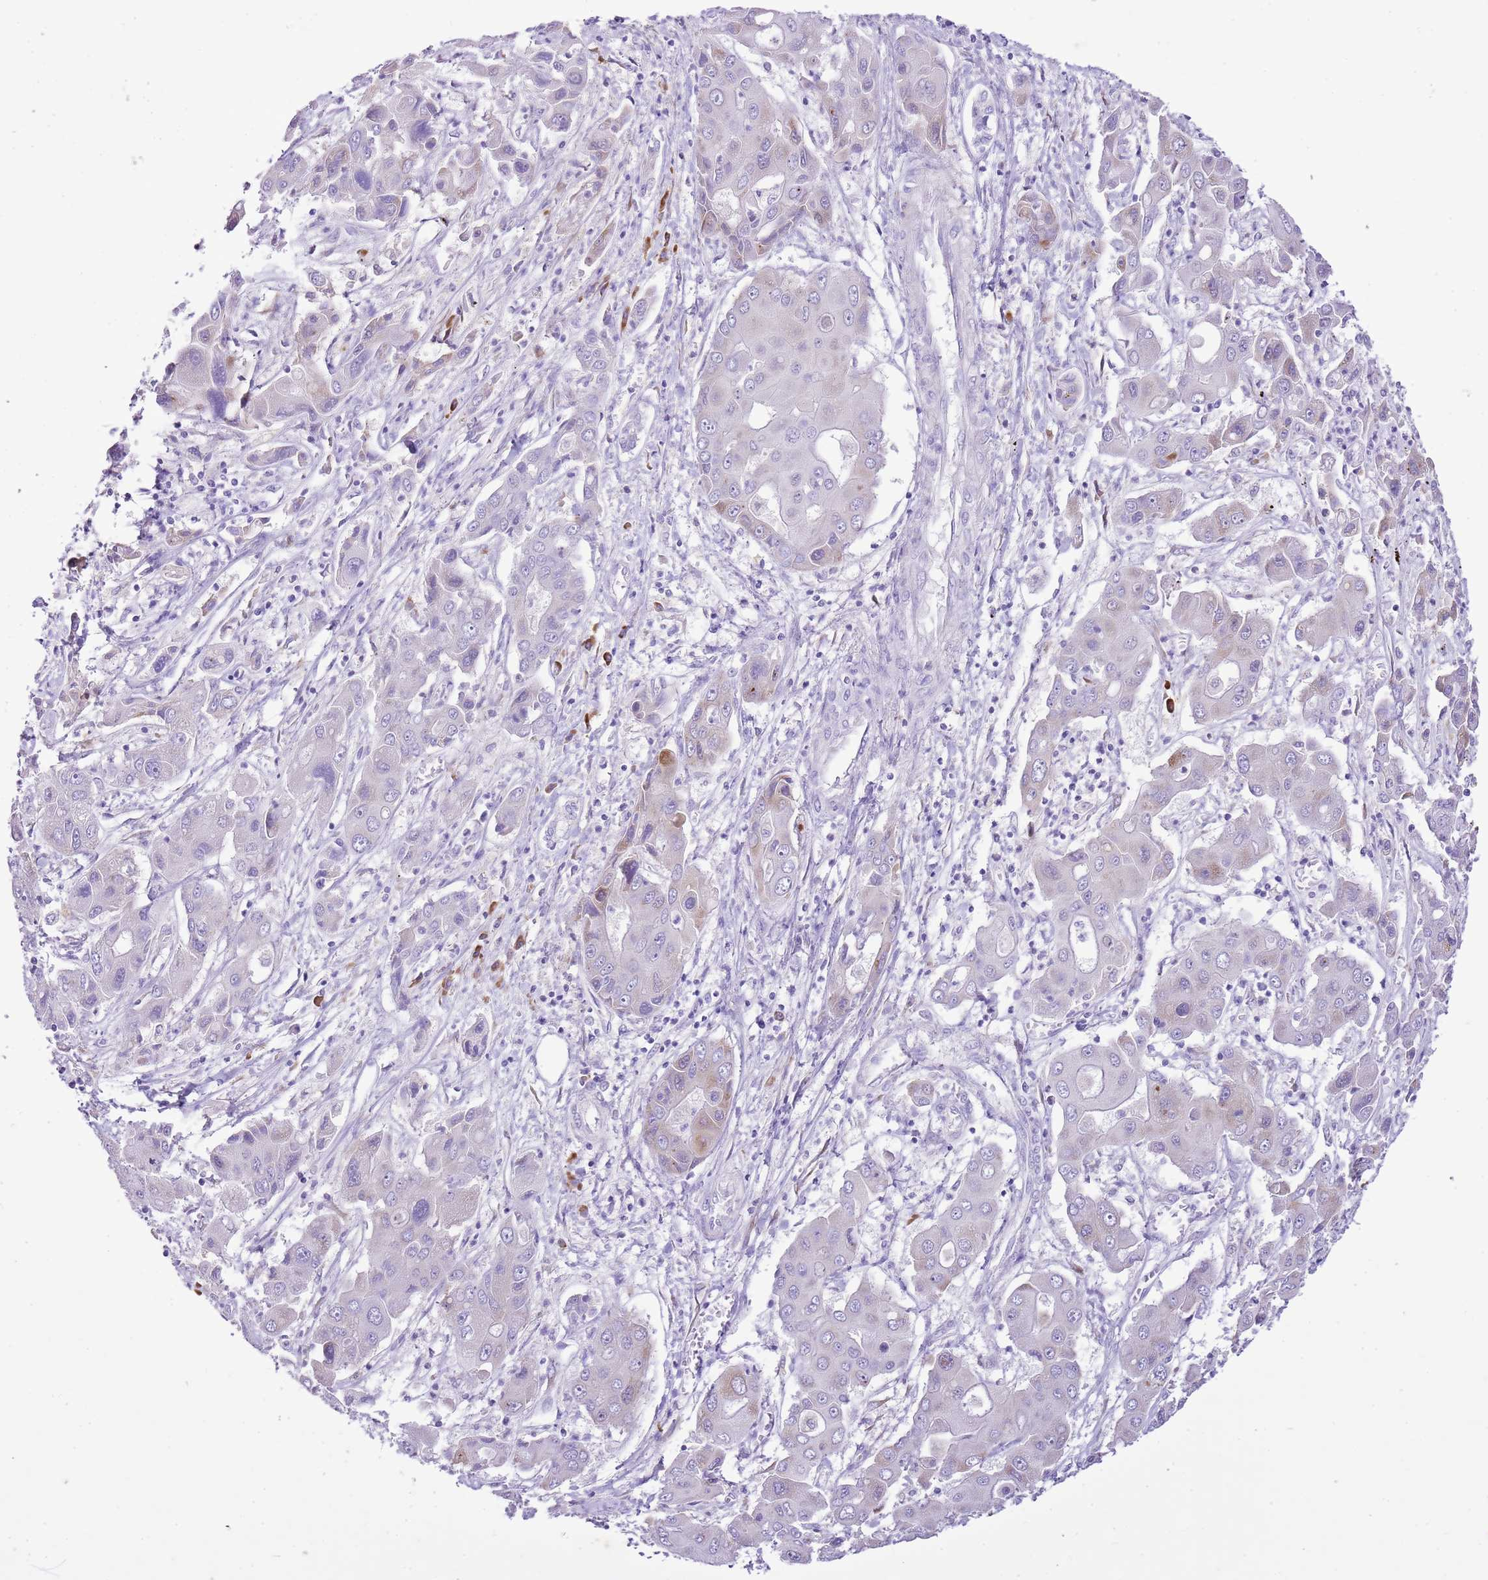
{"staining": {"intensity": "weak", "quantity": "<25%", "location": "cytoplasmic/membranous"}, "tissue": "liver cancer", "cell_type": "Tumor cells", "image_type": "cancer", "snomed": [{"axis": "morphology", "description": "Cholangiocarcinoma"}, {"axis": "topography", "description": "Liver"}], "caption": "A high-resolution micrograph shows immunohistochemistry staining of liver cancer, which displays no significant staining in tumor cells. Nuclei are stained in blue.", "gene": "AAR2", "patient": {"sex": "male", "age": 67}}